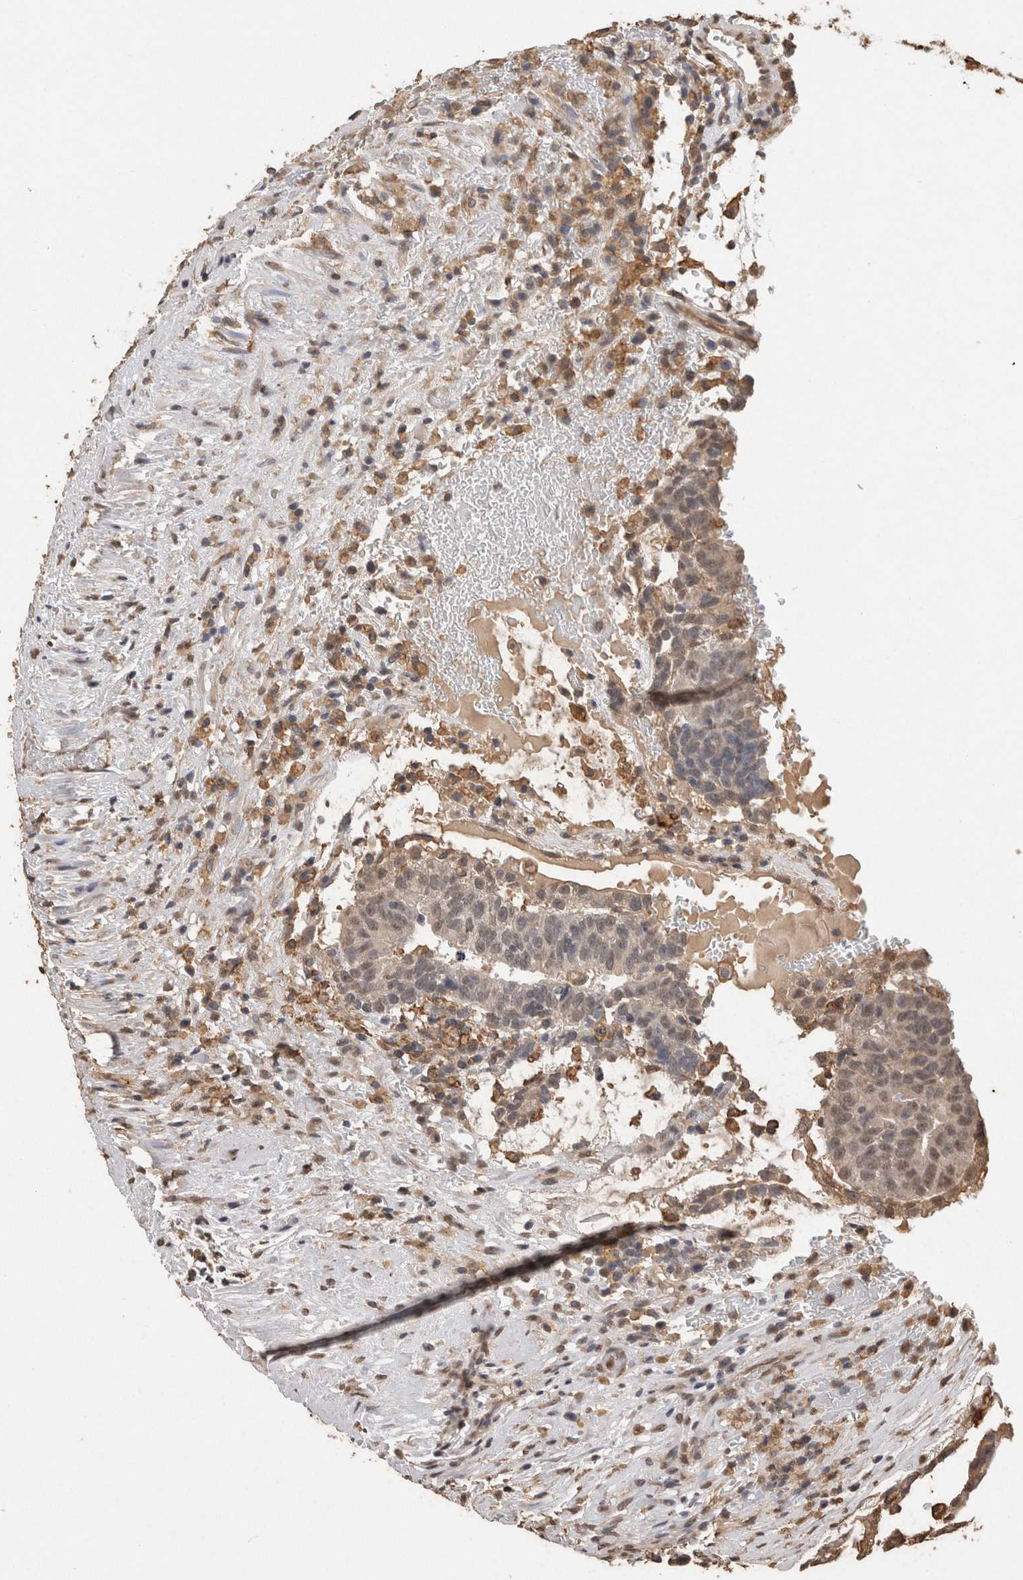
{"staining": {"intensity": "weak", "quantity": "25%-75%", "location": "cytoplasmic/membranous,nuclear"}, "tissue": "testis cancer", "cell_type": "Tumor cells", "image_type": "cancer", "snomed": [{"axis": "morphology", "description": "Seminoma, NOS"}, {"axis": "morphology", "description": "Carcinoma, Embryonal, NOS"}, {"axis": "topography", "description": "Testis"}], "caption": "There is low levels of weak cytoplasmic/membranous and nuclear staining in tumor cells of embryonal carcinoma (testis), as demonstrated by immunohistochemical staining (brown color).", "gene": "S100A10", "patient": {"sex": "male", "age": 52}}